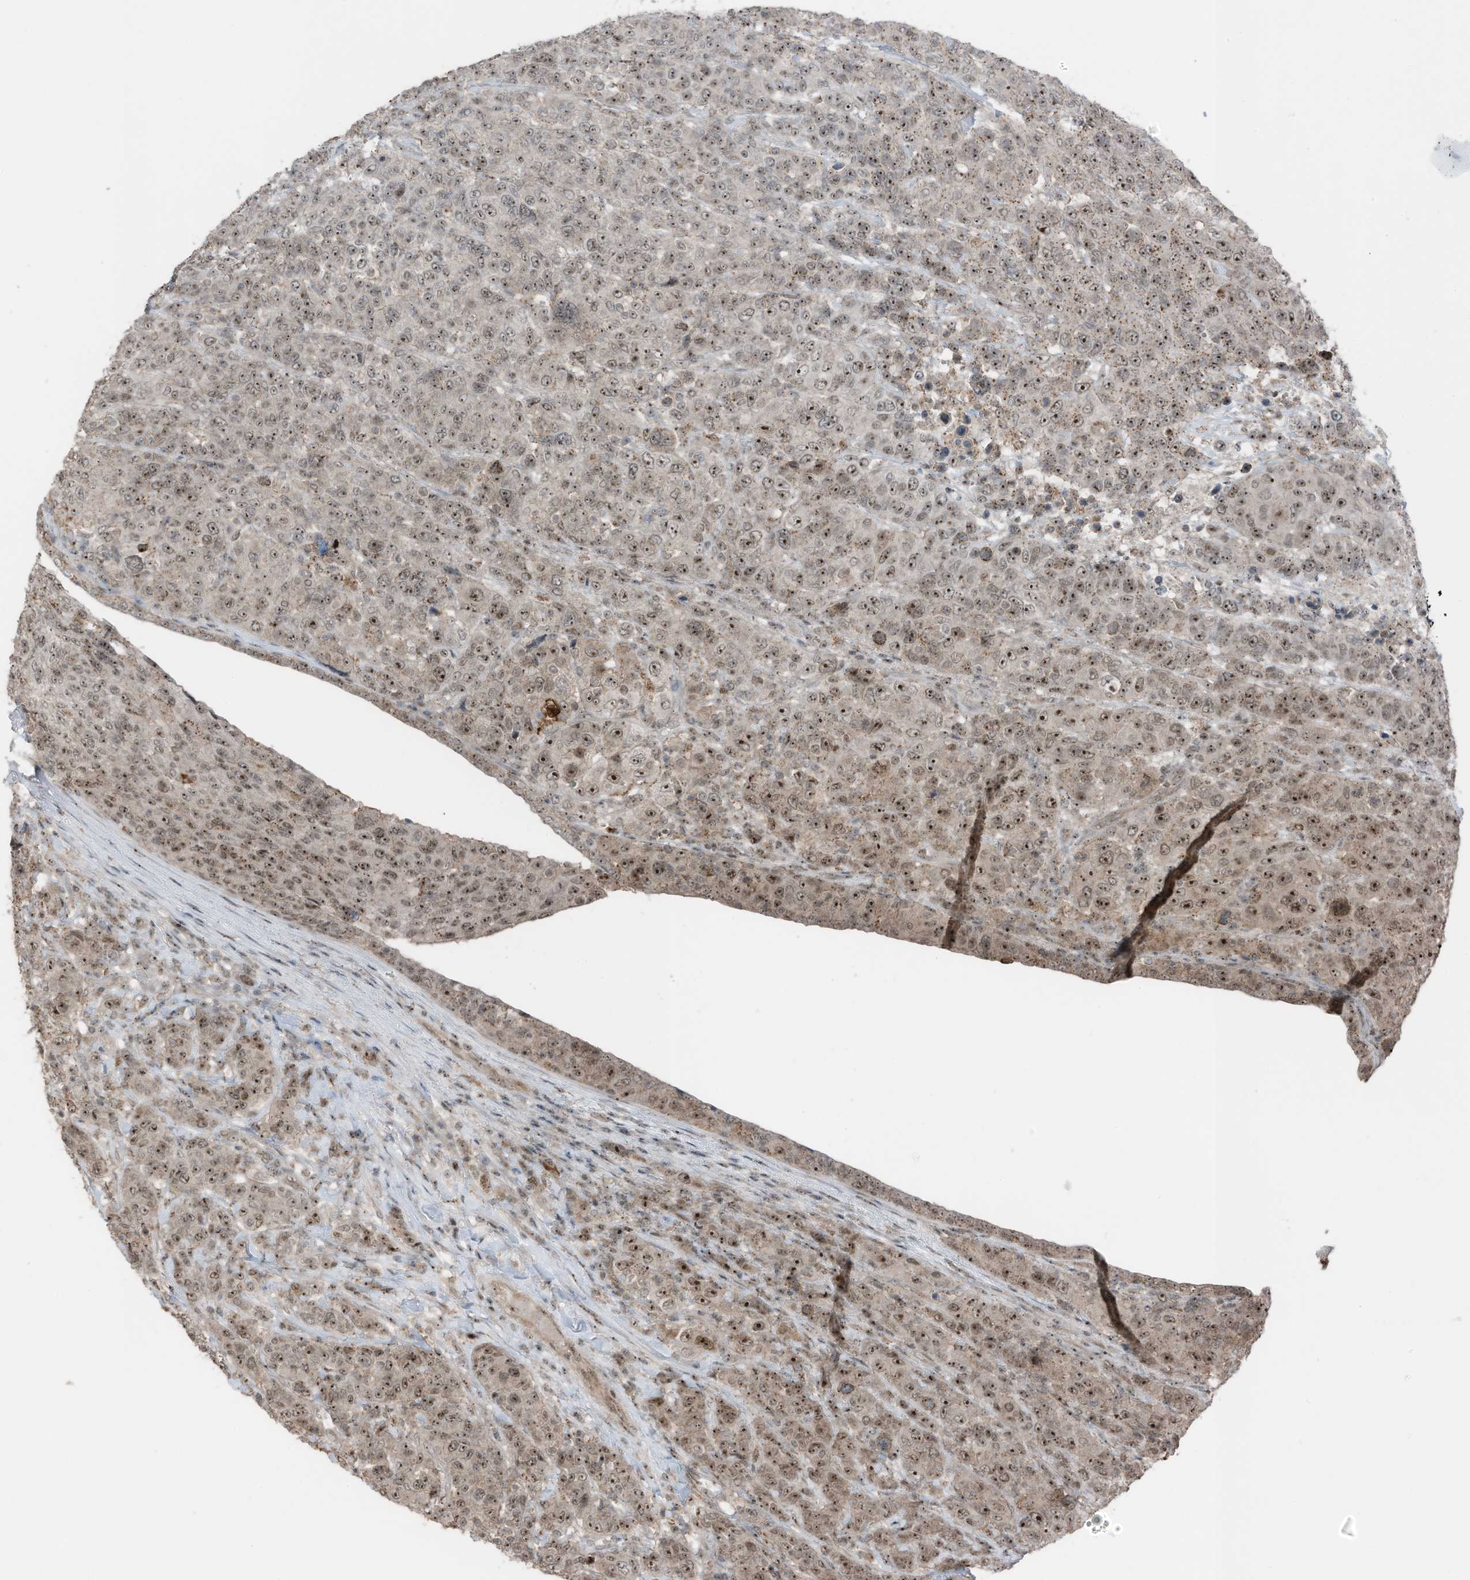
{"staining": {"intensity": "moderate", "quantity": ">75%", "location": "cytoplasmic/membranous,nuclear"}, "tissue": "breast cancer", "cell_type": "Tumor cells", "image_type": "cancer", "snomed": [{"axis": "morphology", "description": "Duct carcinoma"}, {"axis": "topography", "description": "Breast"}], "caption": "Brown immunohistochemical staining in breast cancer (invasive ductal carcinoma) reveals moderate cytoplasmic/membranous and nuclear expression in approximately >75% of tumor cells. (DAB (3,3'-diaminobenzidine) IHC, brown staining for protein, blue staining for nuclei).", "gene": "UTP3", "patient": {"sex": "female", "age": 37}}